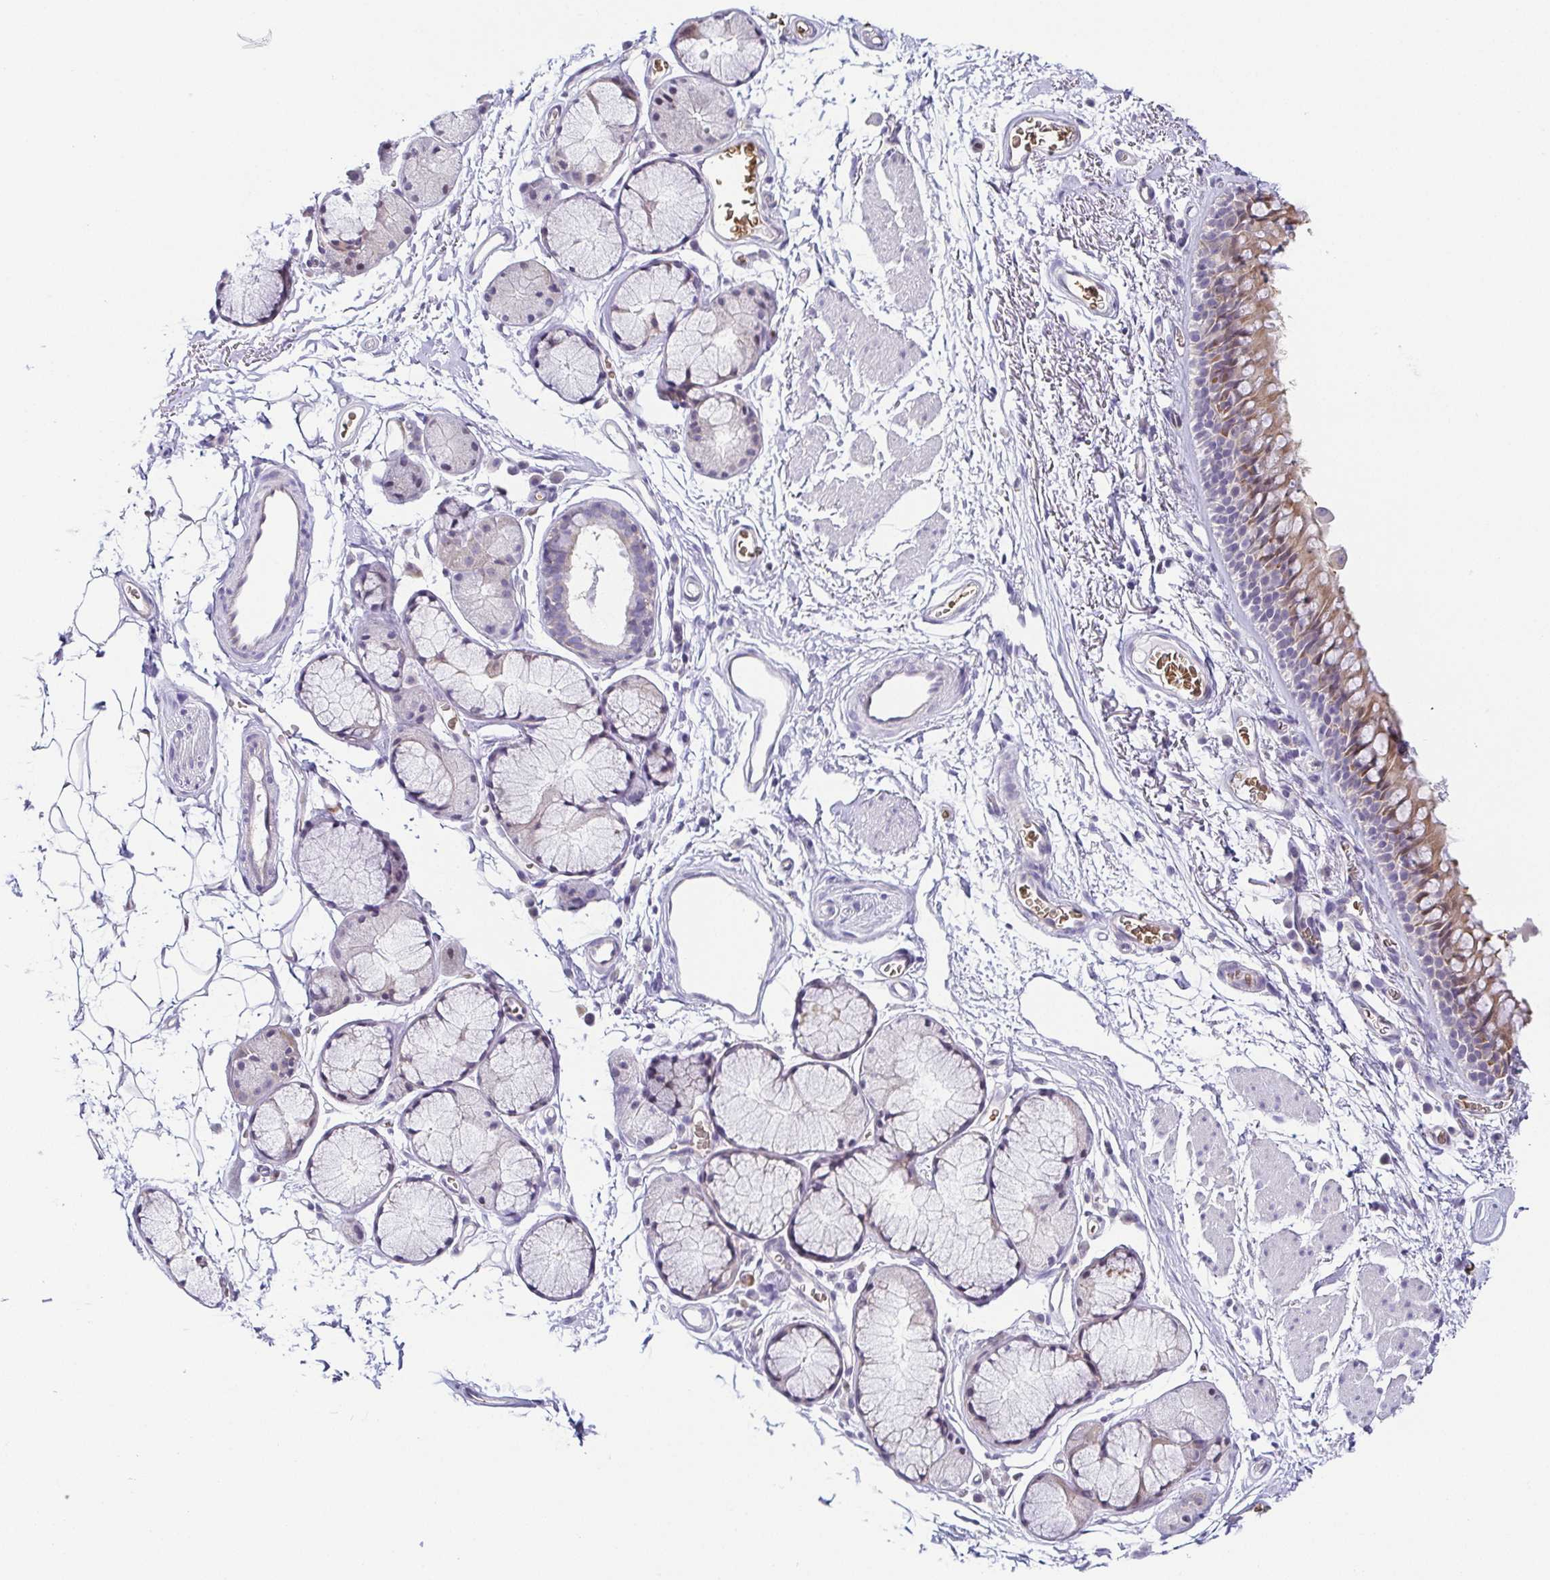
{"staining": {"intensity": "moderate", "quantity": "25%-75%", "location": "cytoplasmic/membranous"}, "tissue": "bronchus", "cell_type": "Respiratory epithelial cells", "image_type": "normal", "snomed": [{"axis": "morphology", "description": "Normal tissue, NOS"}, {"axis": "topography", "description": "Cartilage tissue"}, {"axis": "topography", "description": "Bronchus"}], "caption": "Protein analysis of normal bronchus demonstrates moderate cytoplasmic/membranous staining in approximately 25%-75% of respiratory epithelial cells. The protein is stained brown, and the nuclei are stained in blue (DAB (3,3'-diaminobenzidine) IHC with brightfield microscopy, high magnification).", "gene": "FAM162B", "patient": {"sex": "female", "age": 79}}